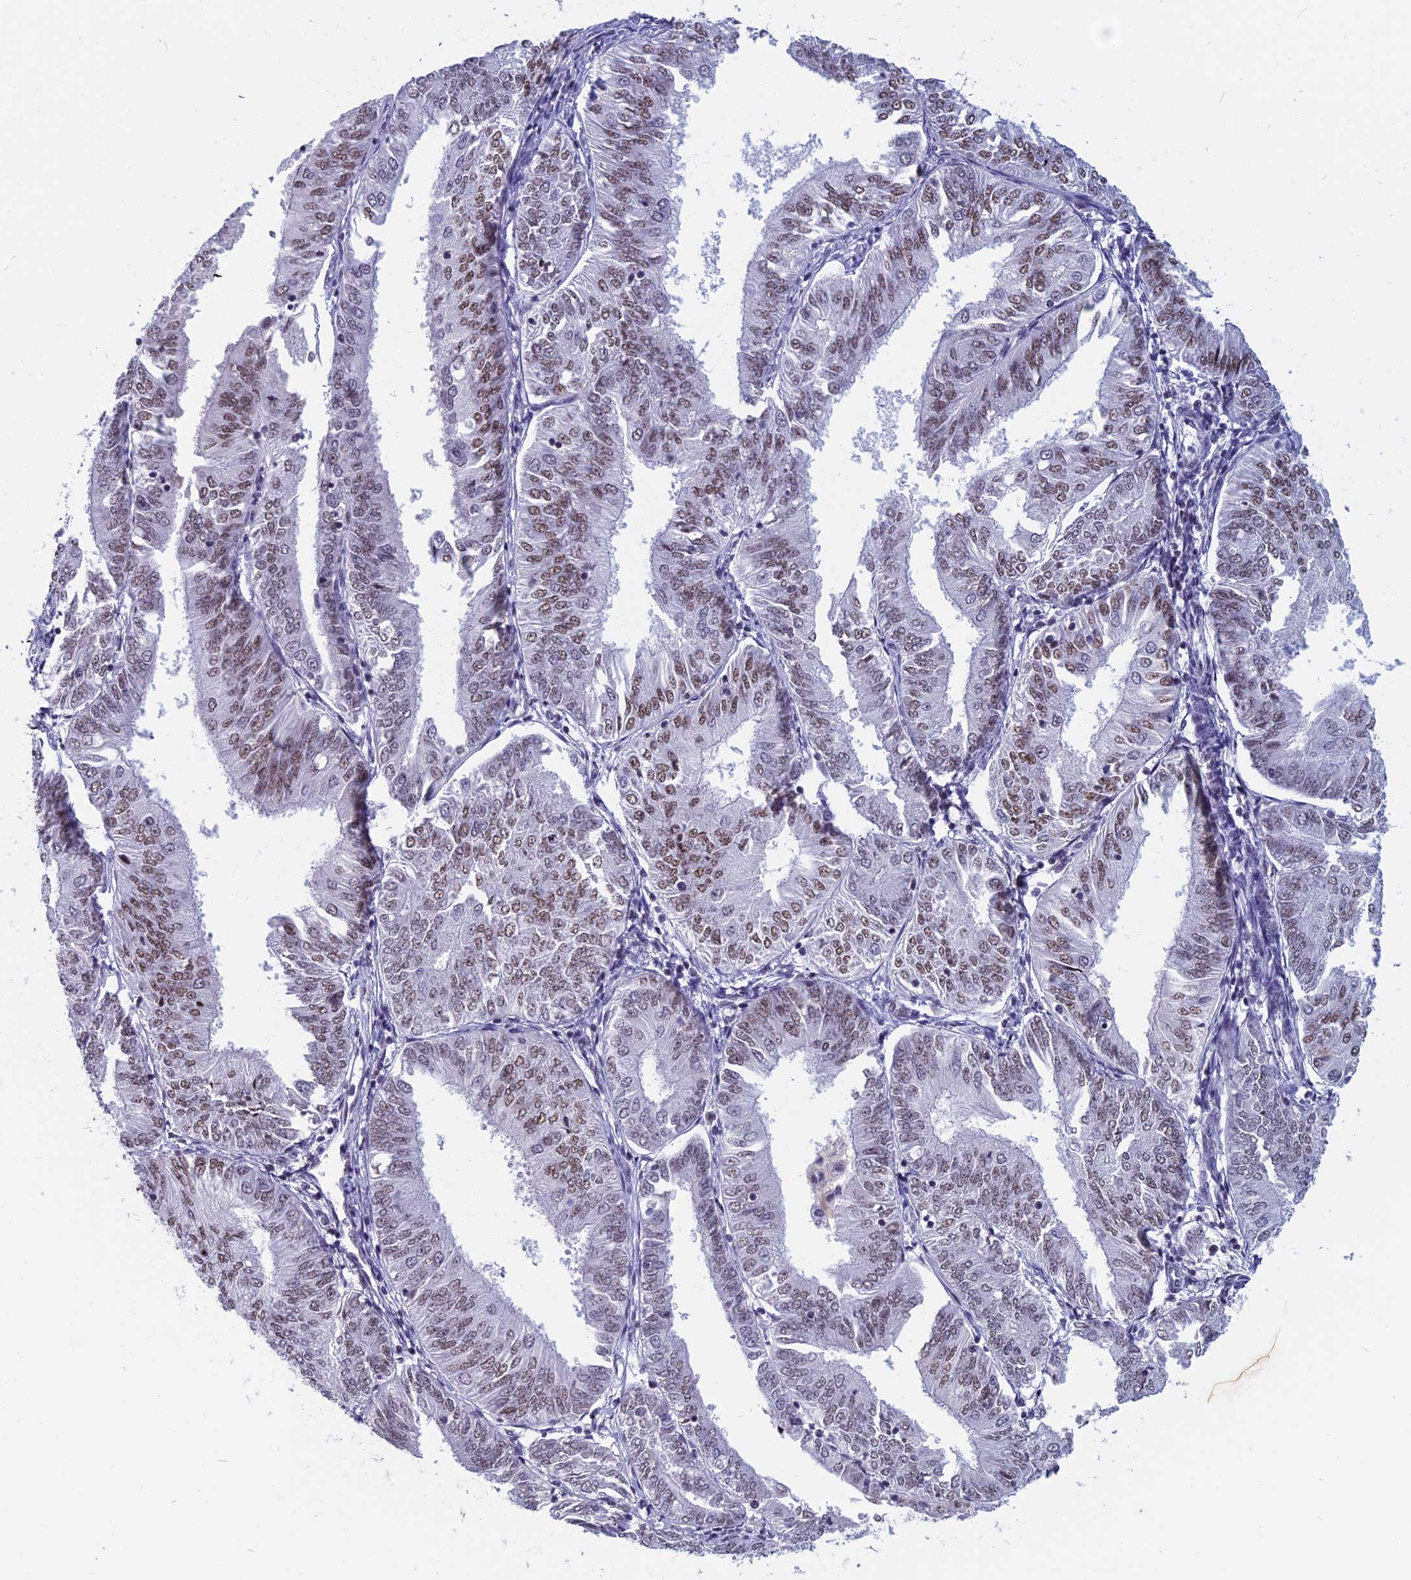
{"staining": {"intensity": "moderate", "quantity": "25%-75%", "location": "nuclear"}, "tissue": "endometrial cancer", "cell_type": "Tumor cells", "image_type": "cancer", "snomed": [{"axis": "morphology", "description": "Adenocarcinoma, NOS"}, {"axis": "topography", "description": "Endometrium"}], "caption": "Endometrial adenocarcinoma stained with DAB (3,3'-diaminobenzidine) immunohistochemistry (IHC) displays medium levels of moderate nuclear staining in about 25%-75% of tumor cells. (Stains: DAB in brown, nuclei in blue, Microscopy: brightfield microscopy at high magnification).", "gene": "CDC7", "patient": {"sex": "female", "age": 58}}